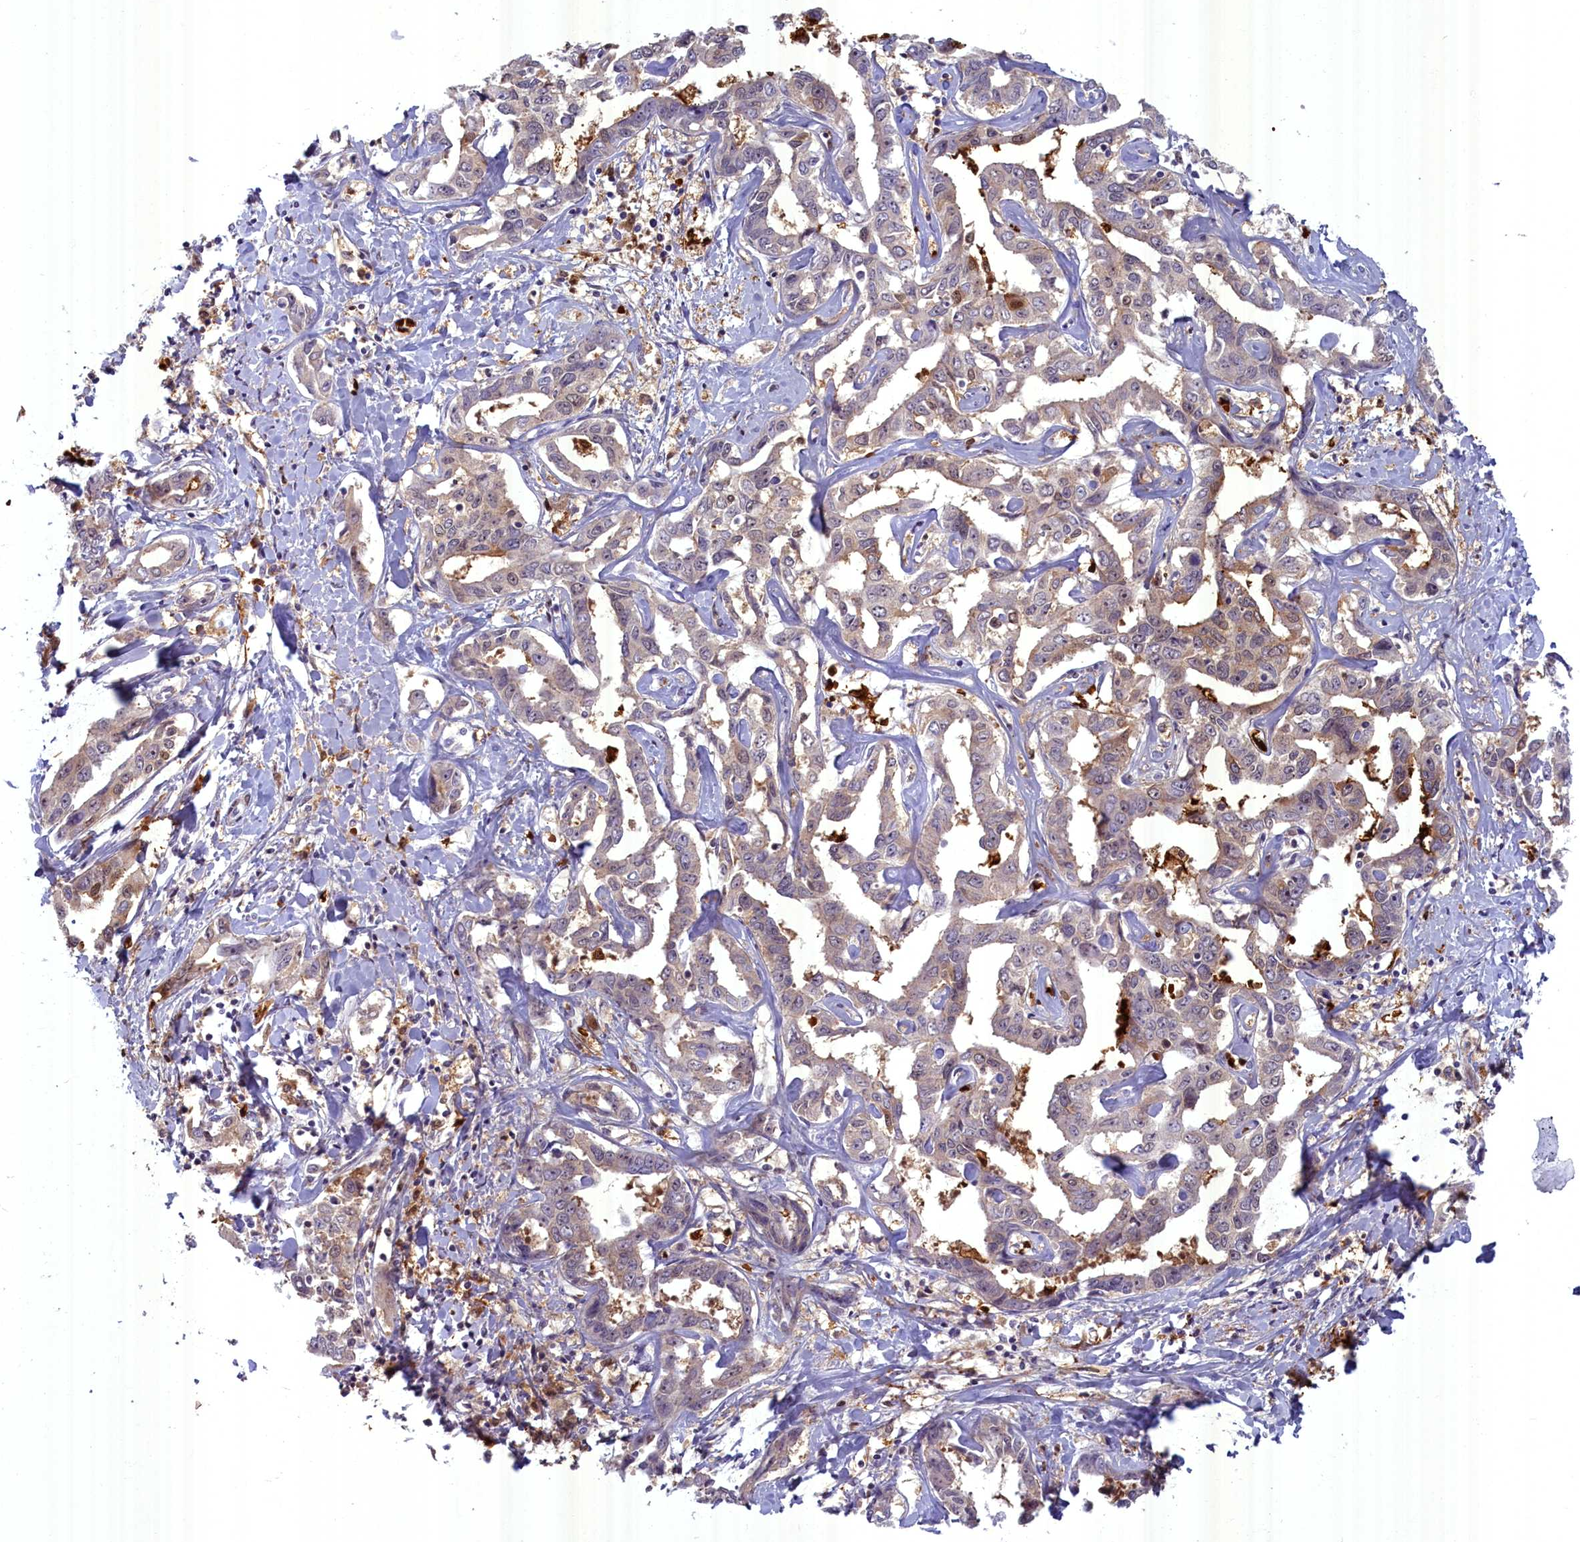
{"staining": {"intensity": "negative", "quantity": "none", "location": "none"}, "tissue": "liver cancer", "cell_type": "Tumor cells", "image_type": "cancer", "snomed": [{"axis": "morphology", "description": "Cholangiocarcinoma"}, {"axis": "topography", "description": "Liver"}], "caption": "Tumor cells are negative for protein expression in human liver cancer.", "gene": "BLVRB", "patient": {"sex": "male", "age": 59}}